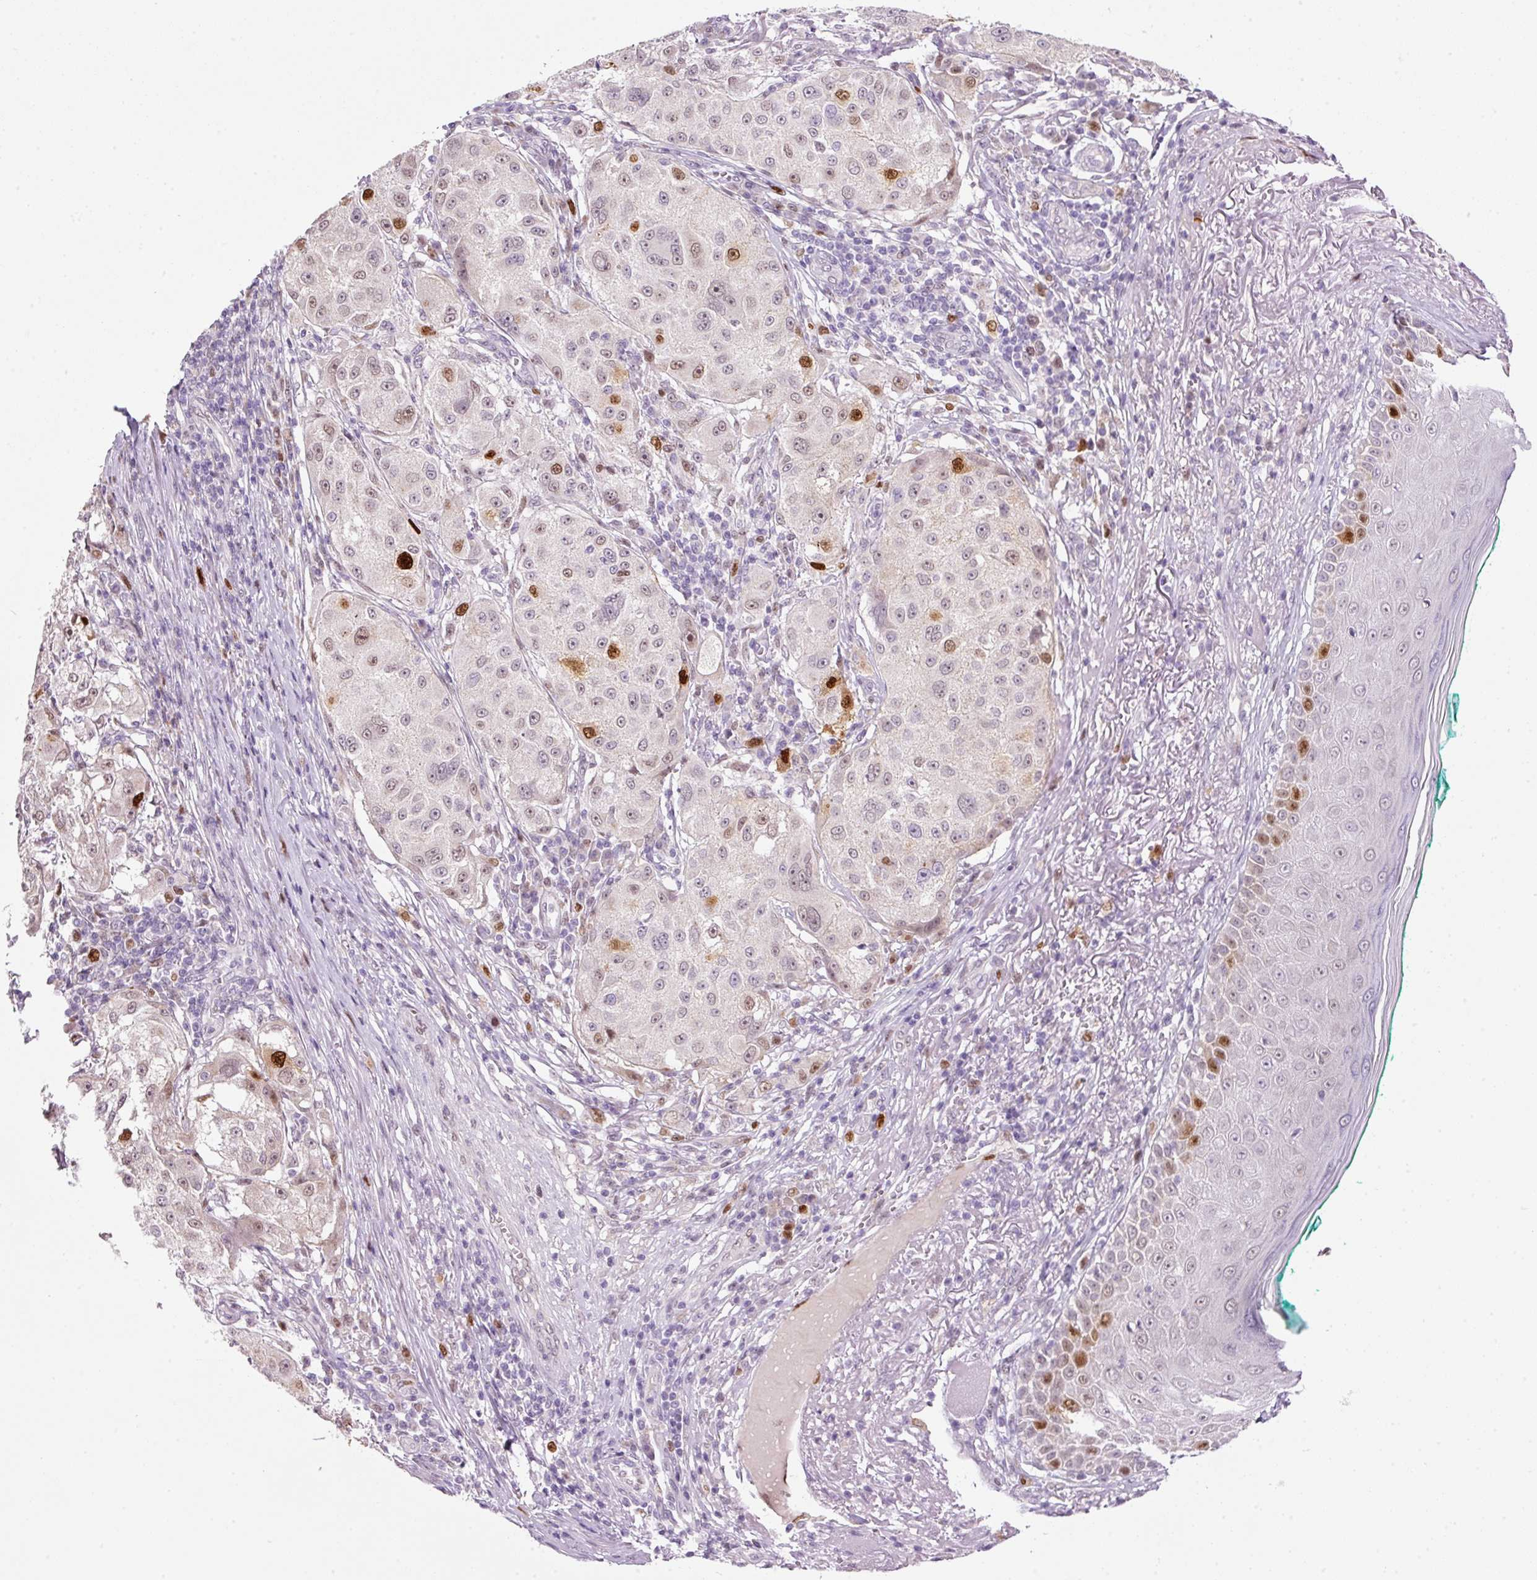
{"staining": {"intensity": "strong", "quantity": "<25%", "location": "nuclear"}, "tissue": "melanoma", "cell_type": "Tumor cells", "image_type": "cancer", "snomed": [{"axis": "morphology", "description": "Necrosis, NOS"}, {"axis": "morphology", "description": "Malignant melanoma, NOS"}, {"axis": "topography", "description": "Skin"}], "caption": "Strong nuclear positivity is seen in about <25% of tumor cells in malignant melanoma. The staining was performed using DAB, with brown indicating positive protein expression. Nuclei are stained blue with hematoxylin.", "gene": "KPNA2", "patient": {"sex": "female", "age": 87}}